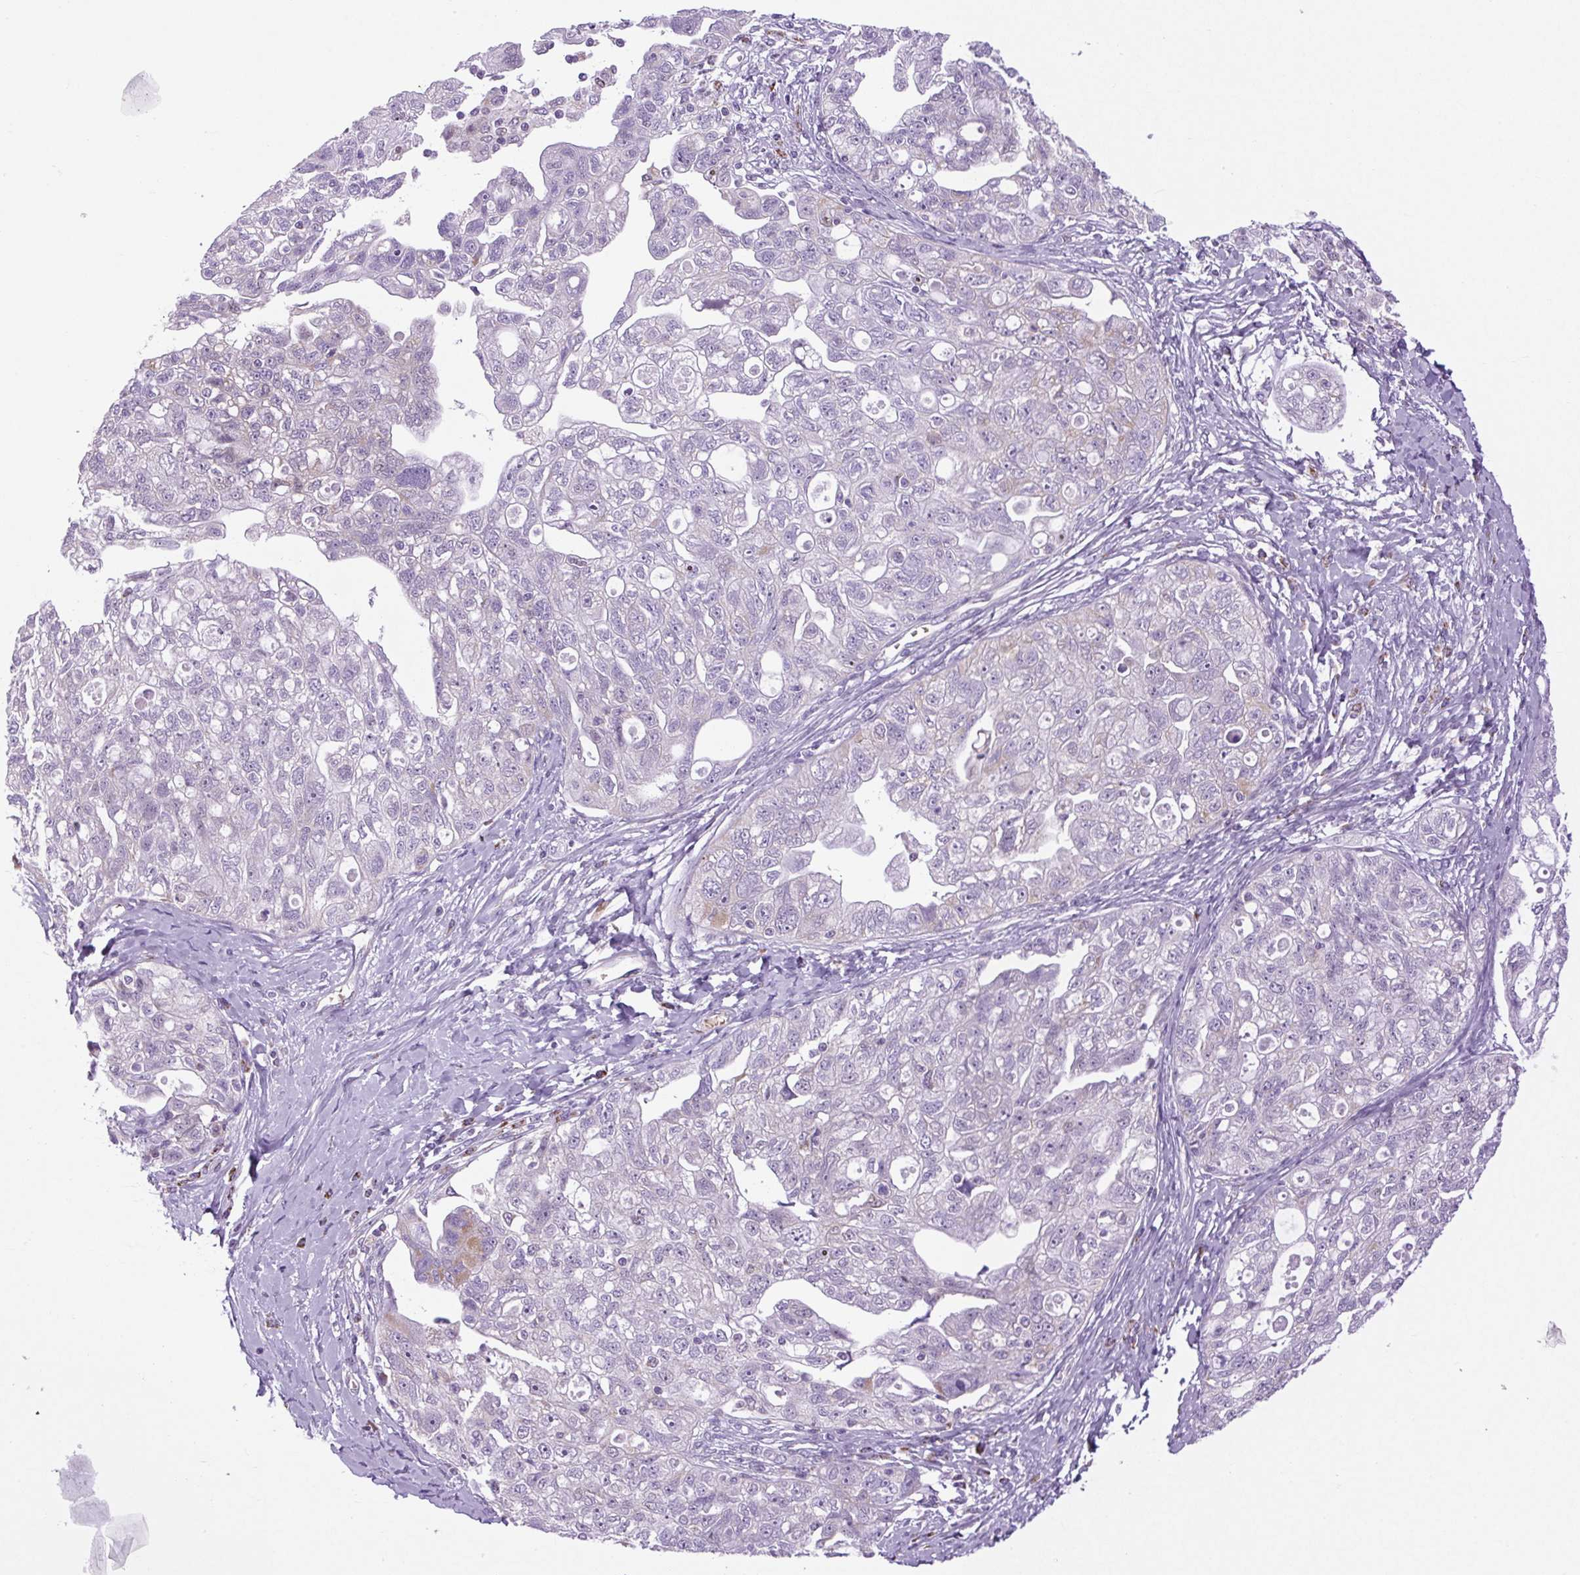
{"staining": {"intensity": "negative", "quantity": "none", "location": "none"}, "tissue": "ovarian cancer", "cell_type": "Tumor cells", "image_type": "cancer", "snomed": [{"axis": "morphology", "description": "Carcinoma, NOS"}, {"axis": "morphology", "description": "Cystadenocarcinoma, serous, NOS"}, {"axis": "topography", "description": "Ovary"}], "caption": "This is a histopathology image of IHC staining of ovarian cancer (serous cystadenocarcinoma), which shows no expression in tumor cells.", "gene": "SCO2", "patient": {"sex": "female", "age": 69}}